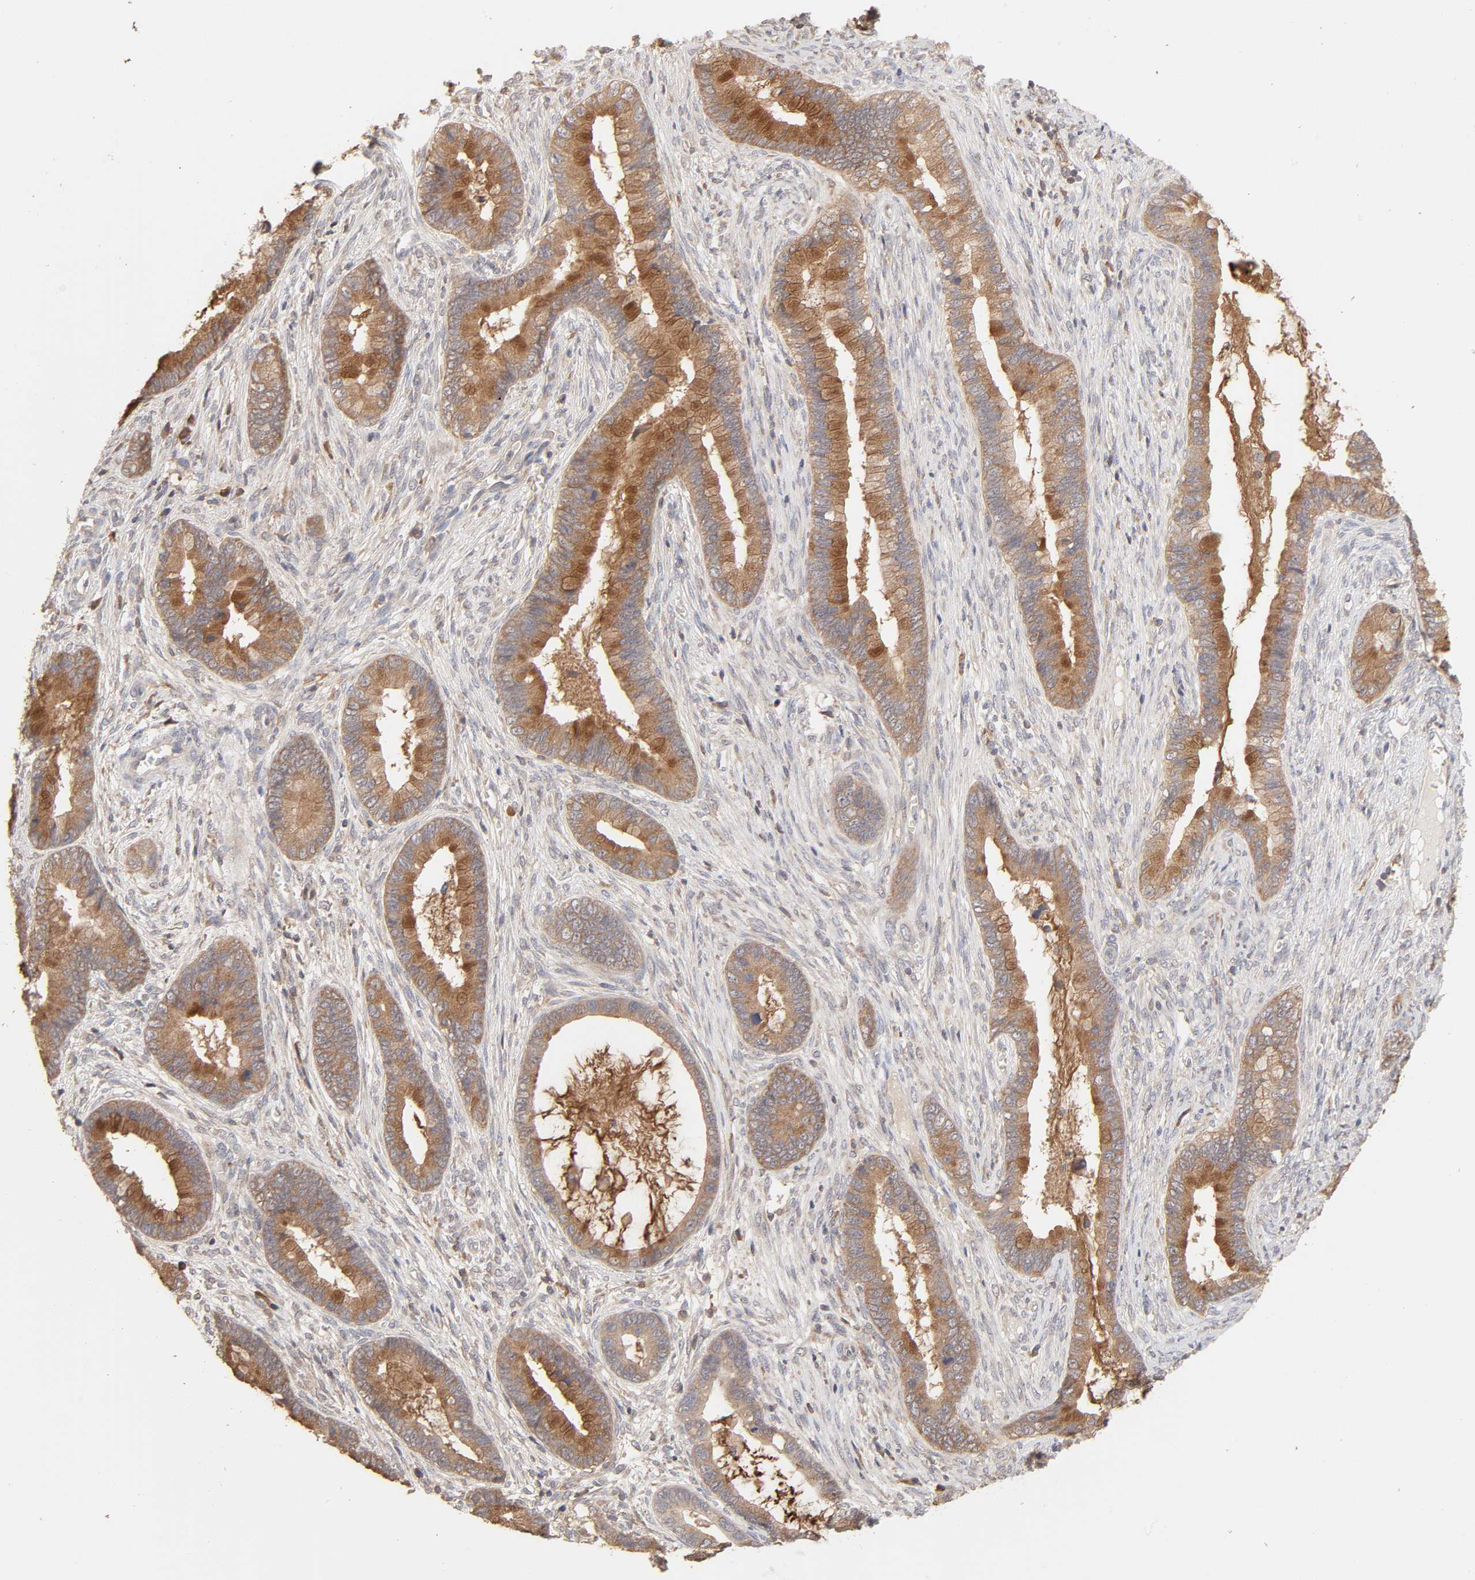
{"staining": {"intensity": "moderate", "quantity": "25%-75%", "location": "cytoplasmic/membranous"}, "tissue": "cervical cancer", "cell_type": "Tumor cells", "image_type": "cancer", "snomed": [{"axis": "morphology", "description": "Adenocarcinoma, NOS"}, {"axis": "topography", "description": "Cervix"}], "caption": "About 25%-75% of tumor cells in cervical cancer reveal moderate cytoplasmic/membranous protein staining as visualized by brown immunohistochemical staining.", "gene": "AP1G2", "patient": {"sex": "female", "age": 44}}